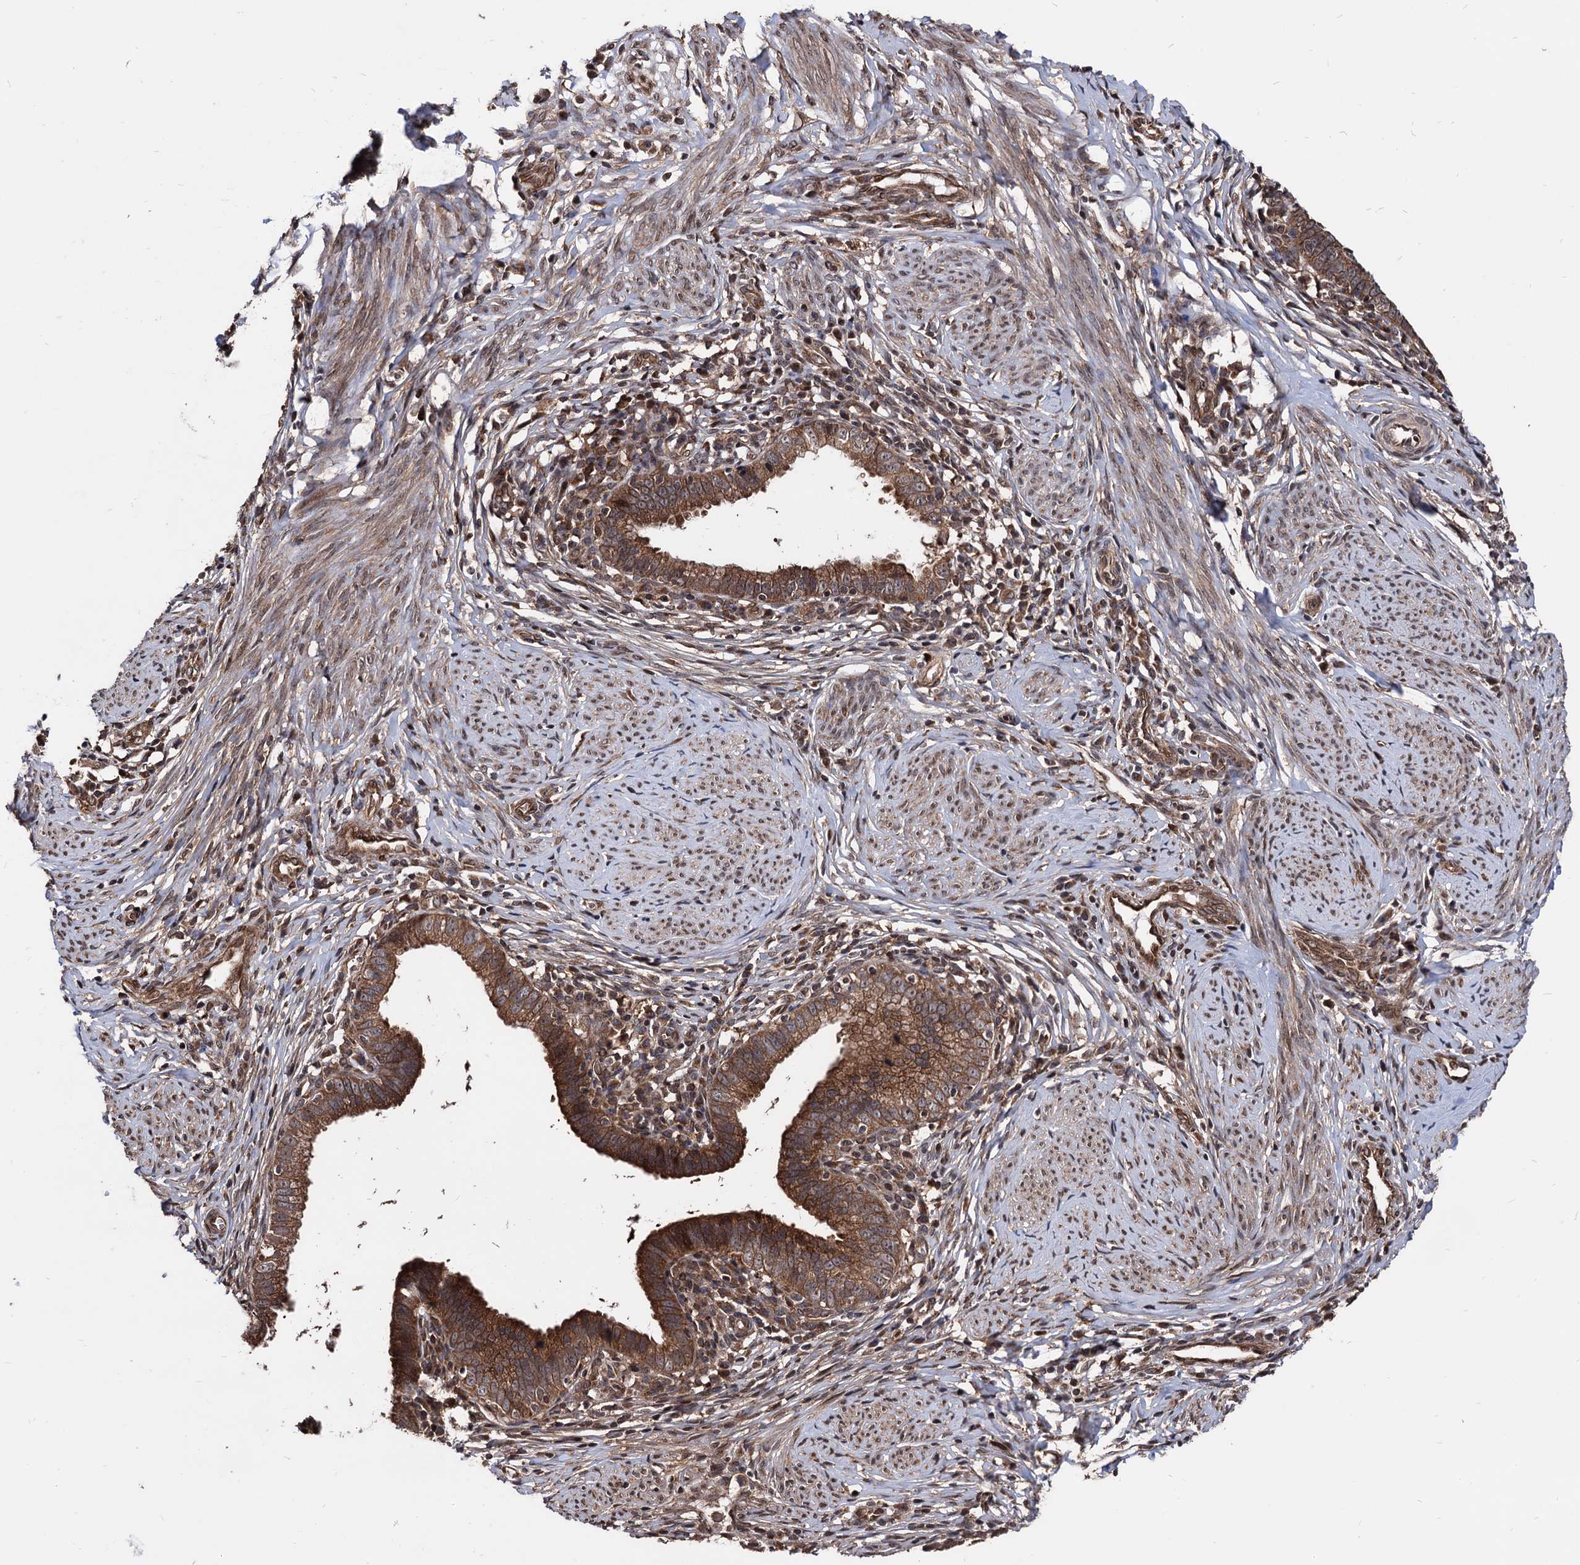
{"staining": {"intensity": "strong", "quantity": ">75%", "location": "cytoplasmic/membranous"}, "tissue": "cervical cancer", "cell_type": "Tumor cells", "image_type": "cancer", "snomed": [{"axis": "morphology", "description": "Adenocarcinoma, NOS"}, {"axis": "topography", "description": "Cervix"}], "caption": "Immunohistochemistry micrograph of human cervical adenocarcinoma stained for a protein (brown), which shows high levels of strong cytoplasmic/membranous expression in approximately >75% of tumor cells.", "gene": "ANKRD12", "patient": {"sex": "female", "age": 36}}